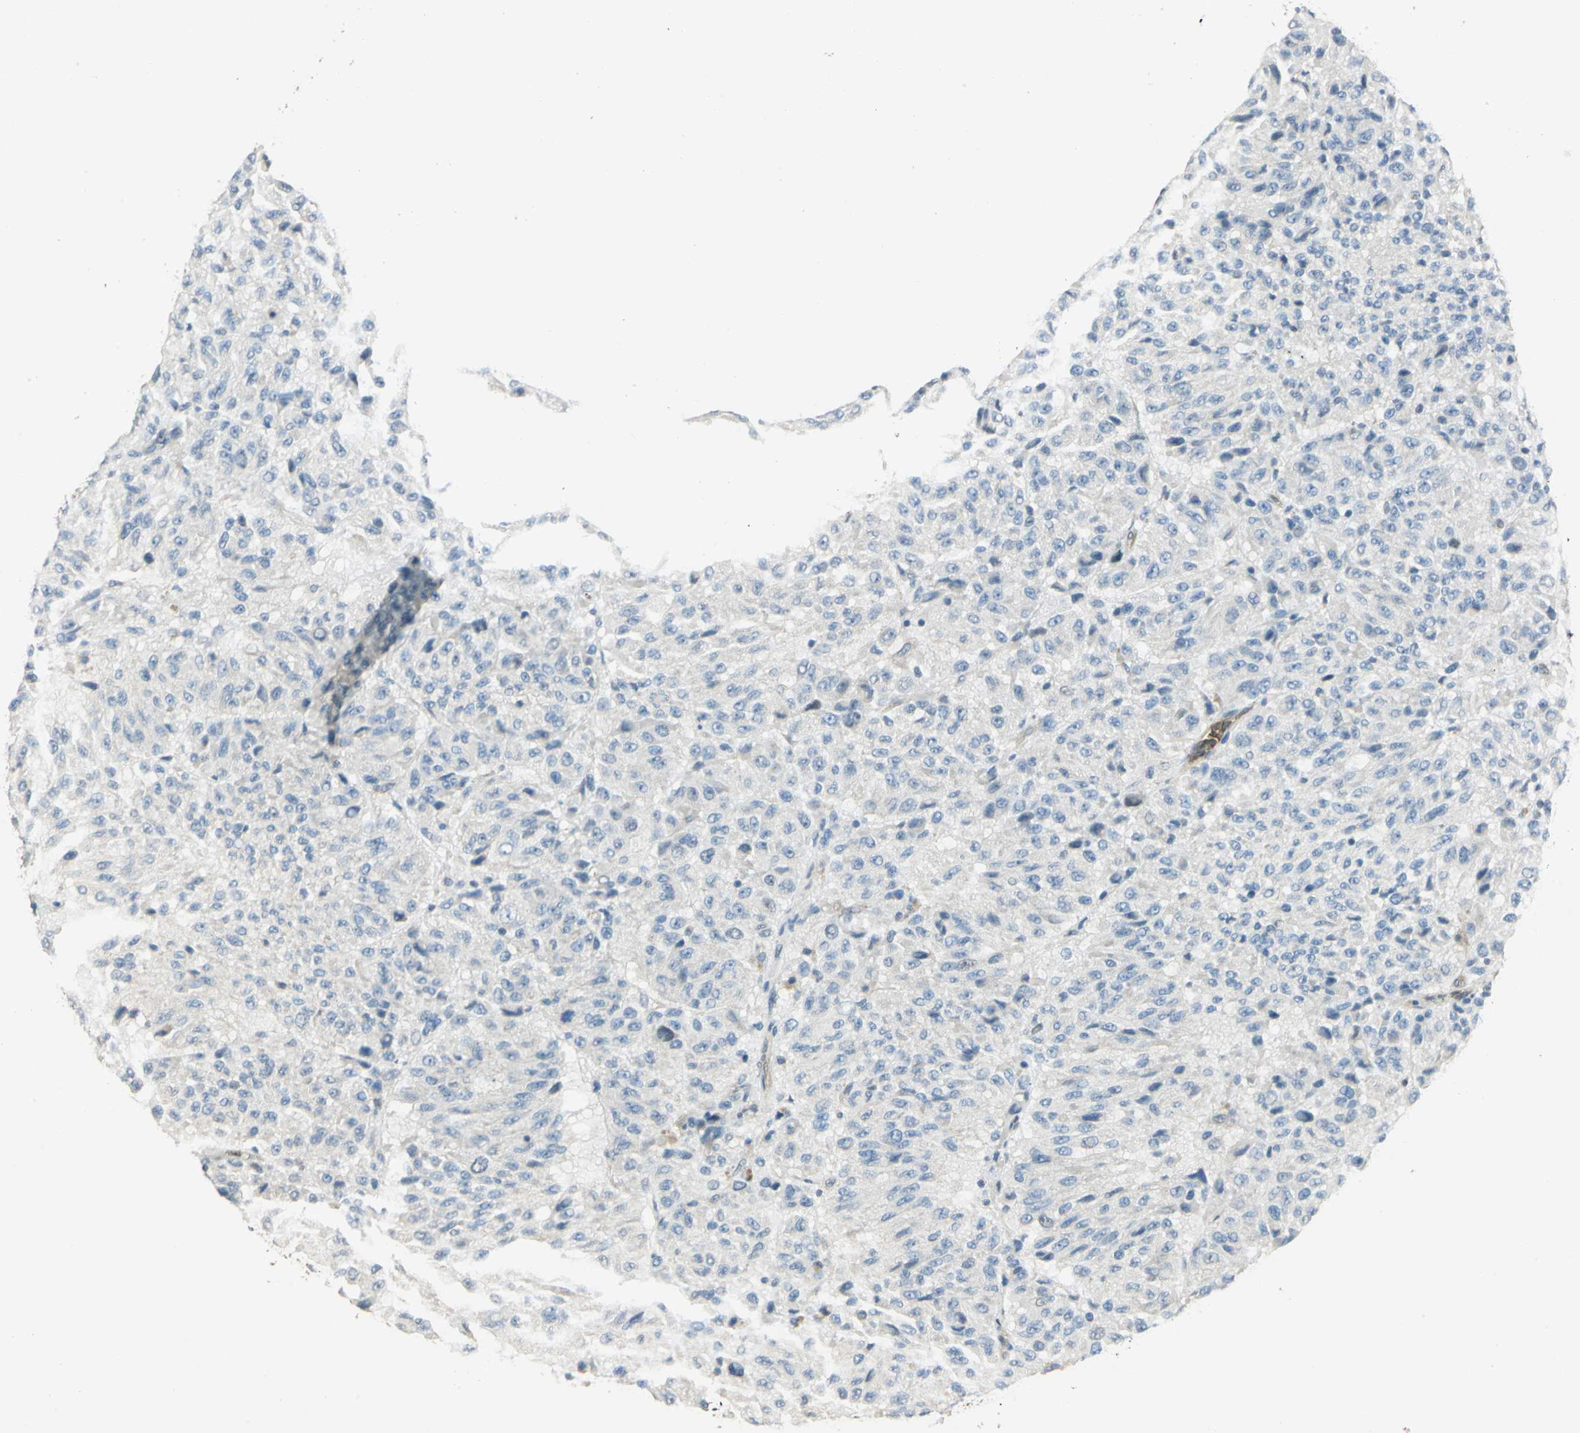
{"staining": {"intensity": "negative", "quantity": "none", "location": "none"}, "tissue": "melanoma", "cell_type": "Tumor cells", "image_type": "cancer", "snomed": [{"axis": "morphology", "description": "Malignant melanoma, Metastatic site"}, {"axis": "topography", "description": "Lung"}], "caption": "The immunohistochemistry histopathology image has no significant staining in tumor cells of melanoma tissue. (DAB (3,3'-diaminobenzidine) IHC visualized using brightfield microscopy, high magnification).", "gene": "DDAH1", "patient": {"sex": "male", "age": 64}}